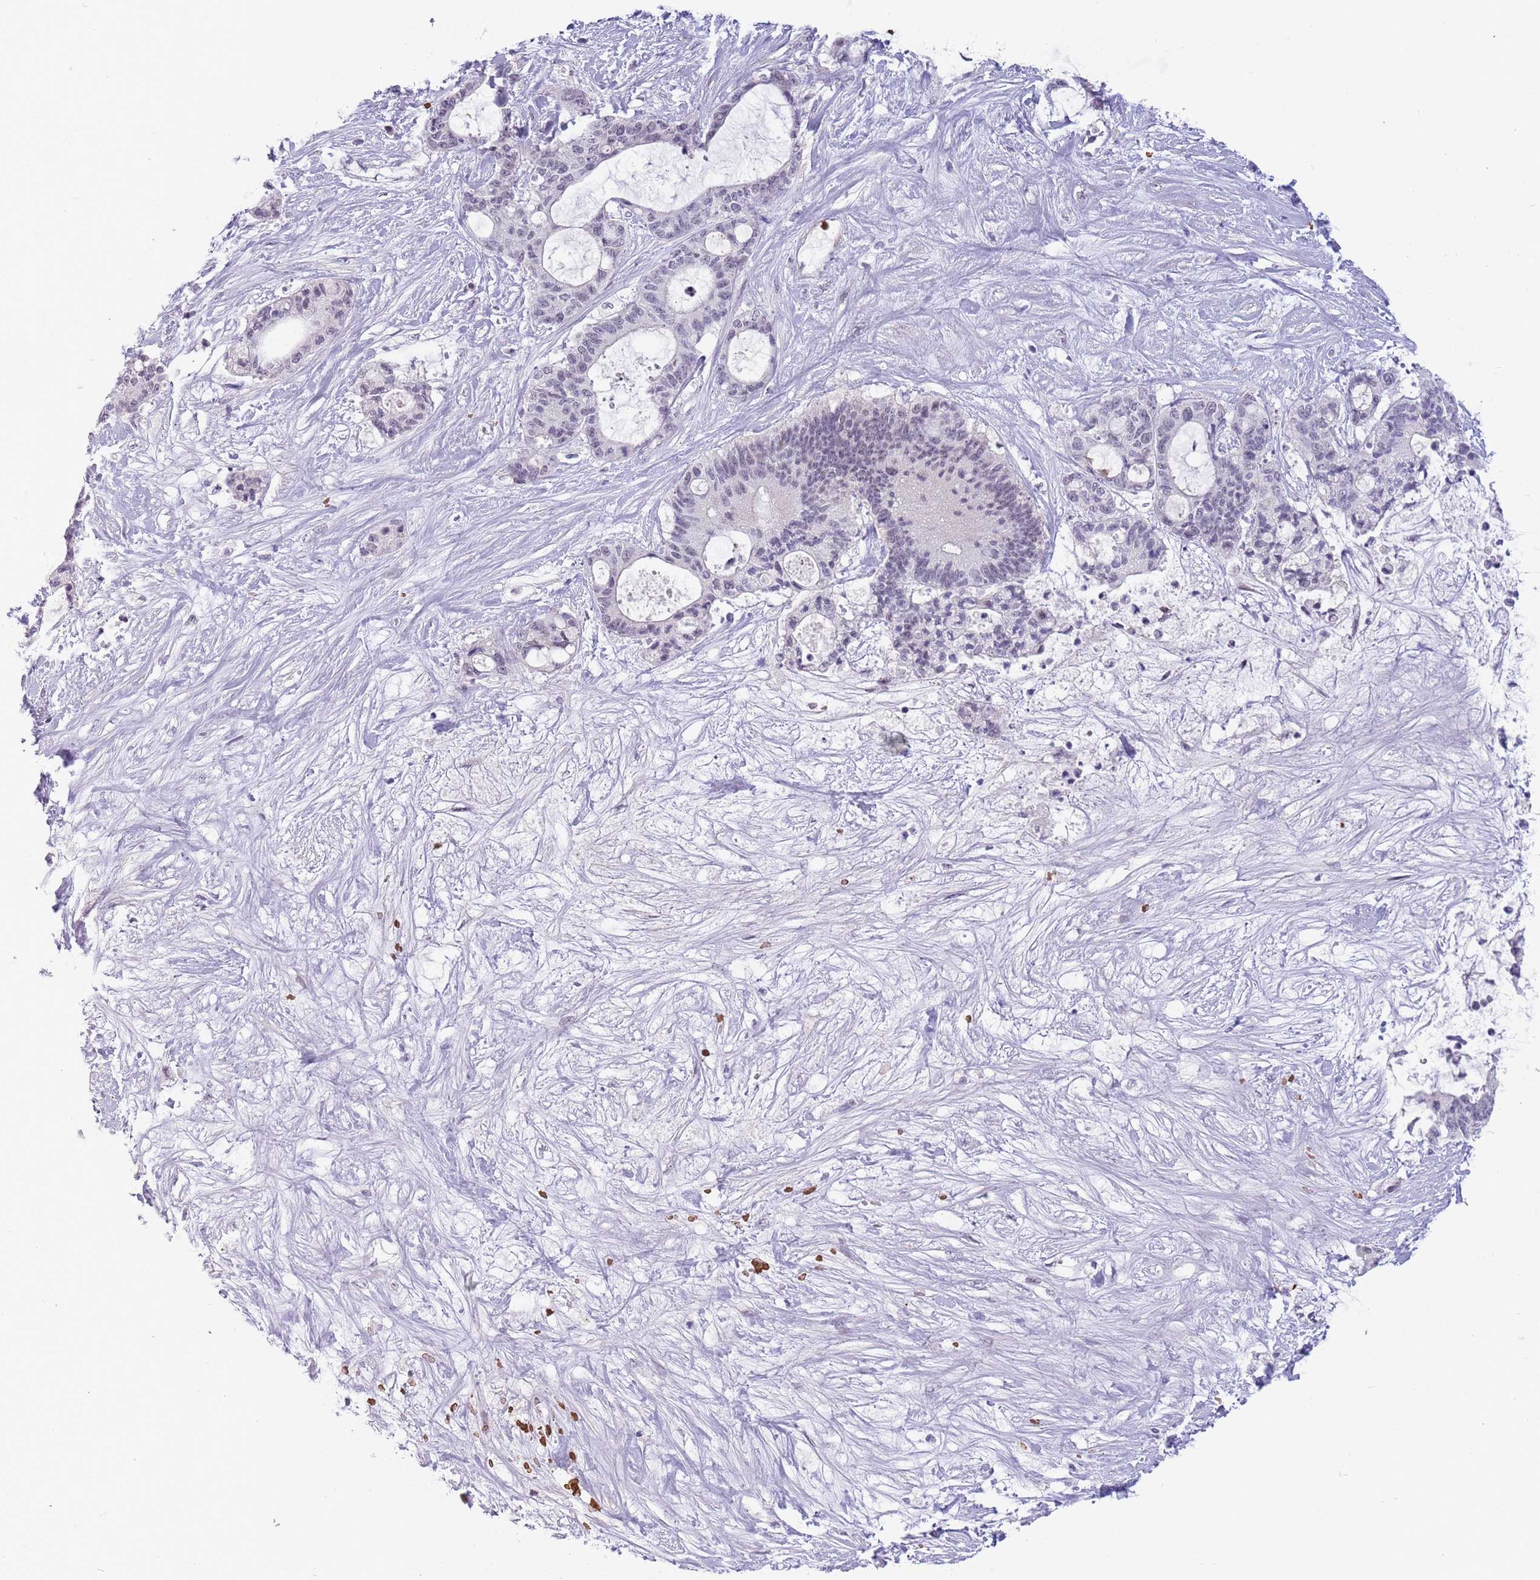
{"staining": {"intensity": "weak", "quantity": "<25%", "location": "nuclear"}, "tissue": "liver cancer", "cell_type": "Tumor cells", "image_type": "cancer", "snomed": [{"axis": "morphology", "description": "Normal tissue, NOS"}, {"axis": "morphology", "description": "Cholangiocarcinoma"}, {"axis": "topography", "description": "Liver"}, {"axis": "topography", "description": "Peripheral nerve tissue"}], "caption": "An immunohistochemistry (IHC) histopathology image of liver cholangiocarcinoma is shown. There is no staining in tumor cells of liver cholangiocarcinoma. (DAB (3,3'-diaminobenzidine) immunohistochemistry, high magnification).", "gene": "LYPD6B", "patient": {"sex": "female", "age": 73}}